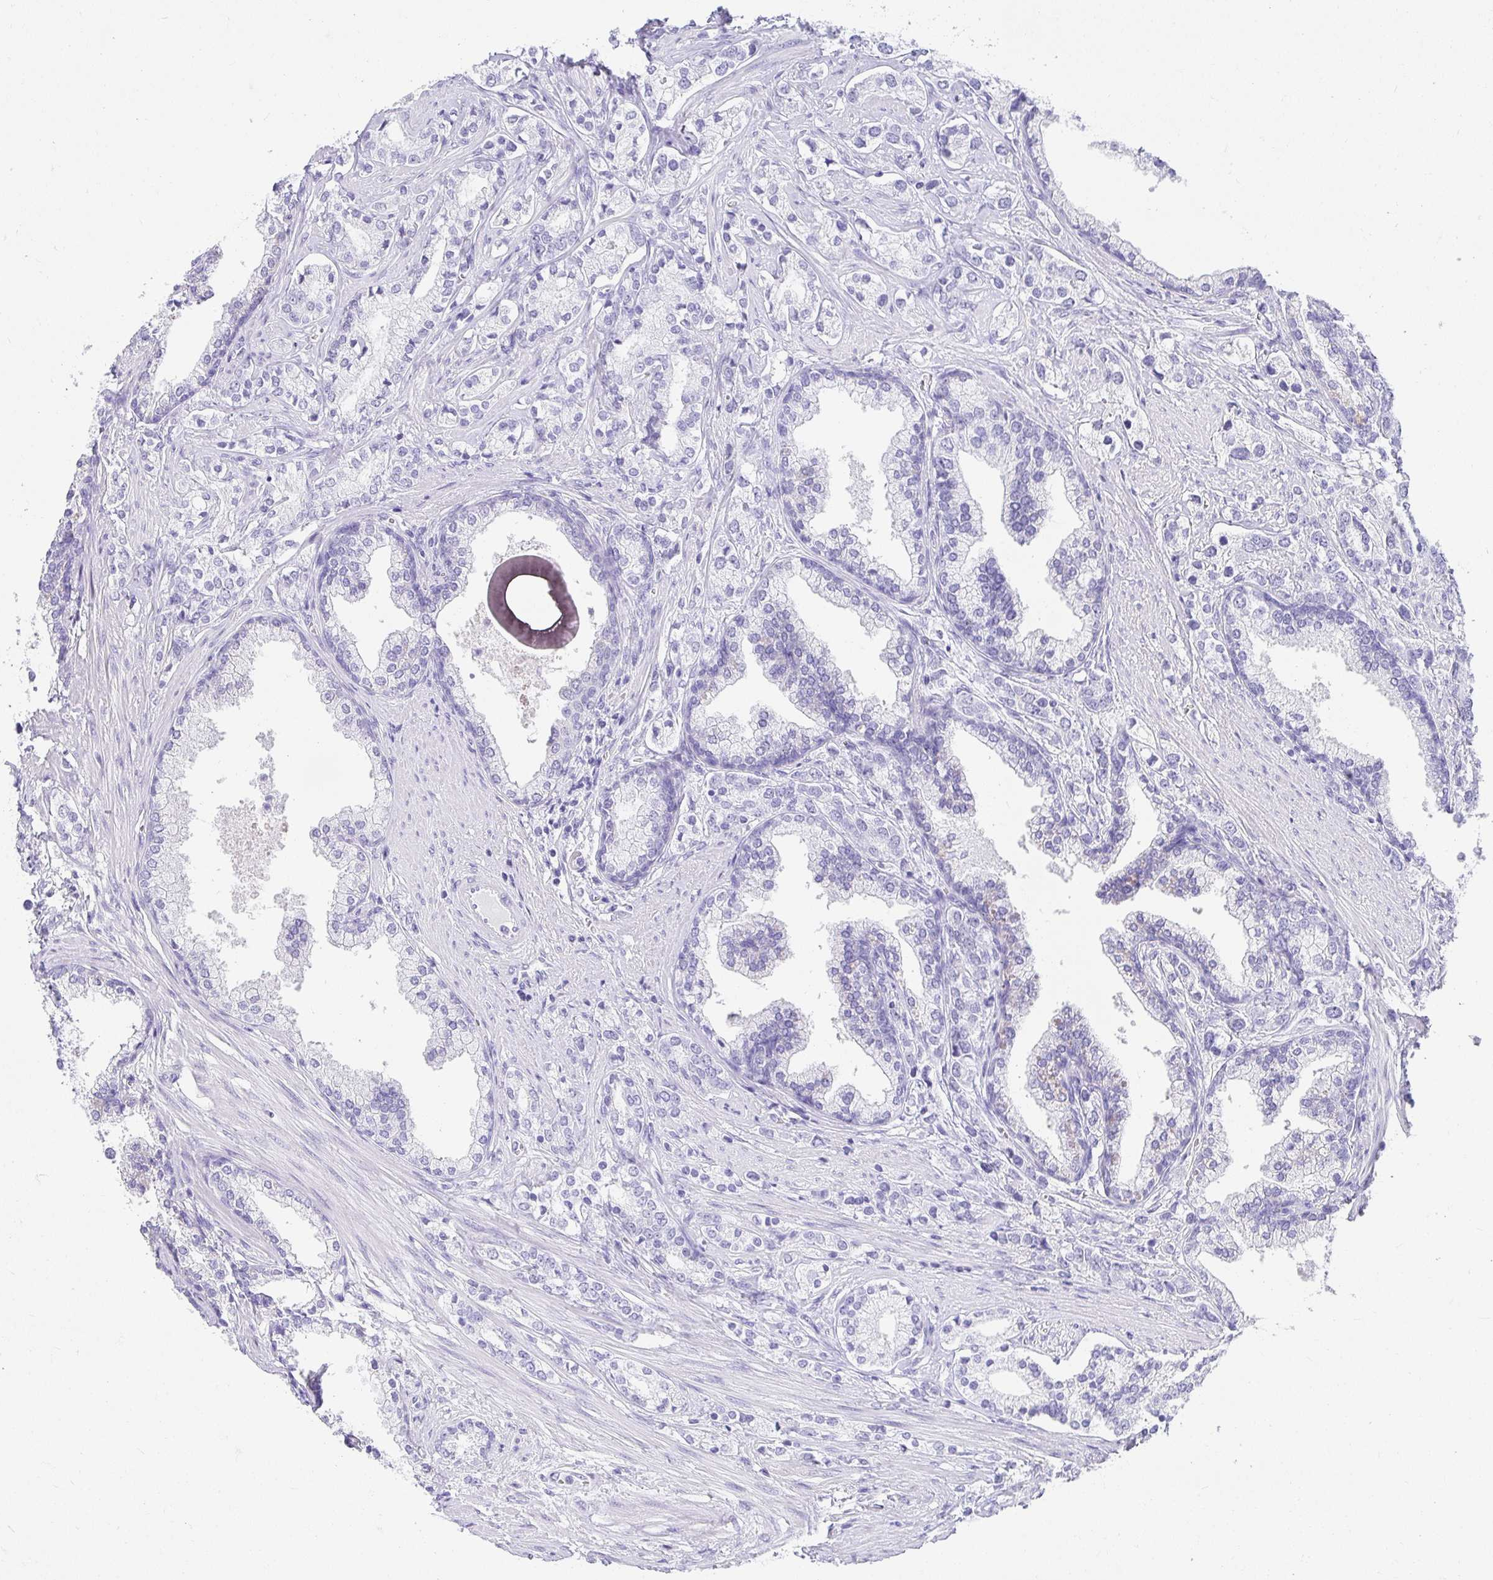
{"staining": {"intensity": "negative", "quantity": "none", "location": "none"}, "tissue": "prostate cancer", "cell_type": "Tumor cells", "image_type": "cancer", "snomed": [{"axis": "morphology", "description": "Adenocarcinoma, High grade"}, {"axis": "topography", "description": "Prostate"}], "caption": "A micrograph of prostate cancer (high-grade adenocarcinoma) stained for a protein displays no brown staining in tumor cells.", "gene": "CHAT", "patient": {"sex": "male", "age": 58}}